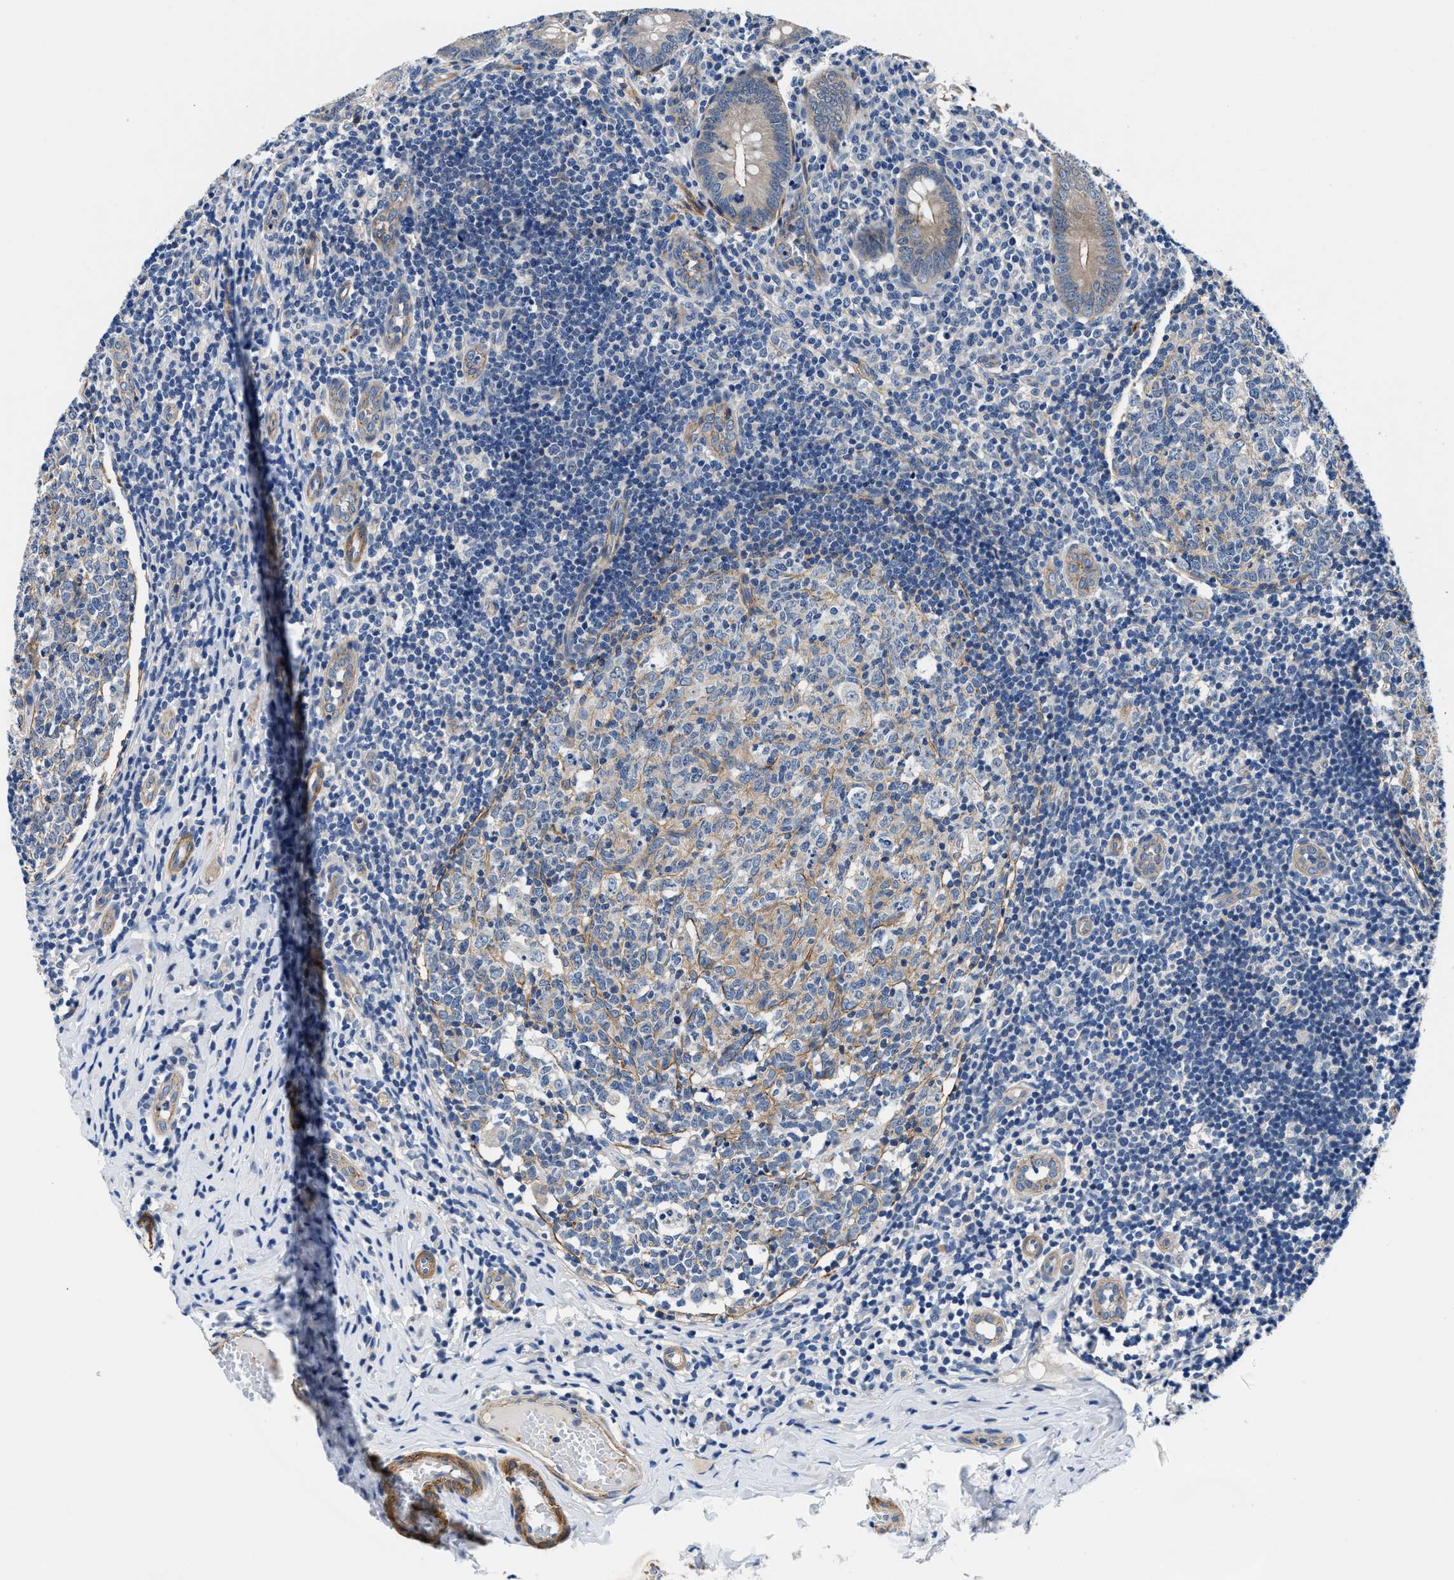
{"staining": {"intensity": "moderate", "quantity": ">75%", "location": "cytoplasmic/membranous"}, "tissue": "appendix", "cell_type": "Glandular cells", "image_type": "normal", "snomed": [{"axis": "morphology", "description": "Normal tissue, NOS"}, {"axis": "topography", "description": "Appendix"}], "caption": "High-power microscopy captured an immunohistochemistry (IHC) micrograph of unremarkable appendix, revealing moderate cytoplasmic/membranous expression in about >75% of glandular cells.", "gene": "PARG", "patient": {"sex": "male", "age": 8}}